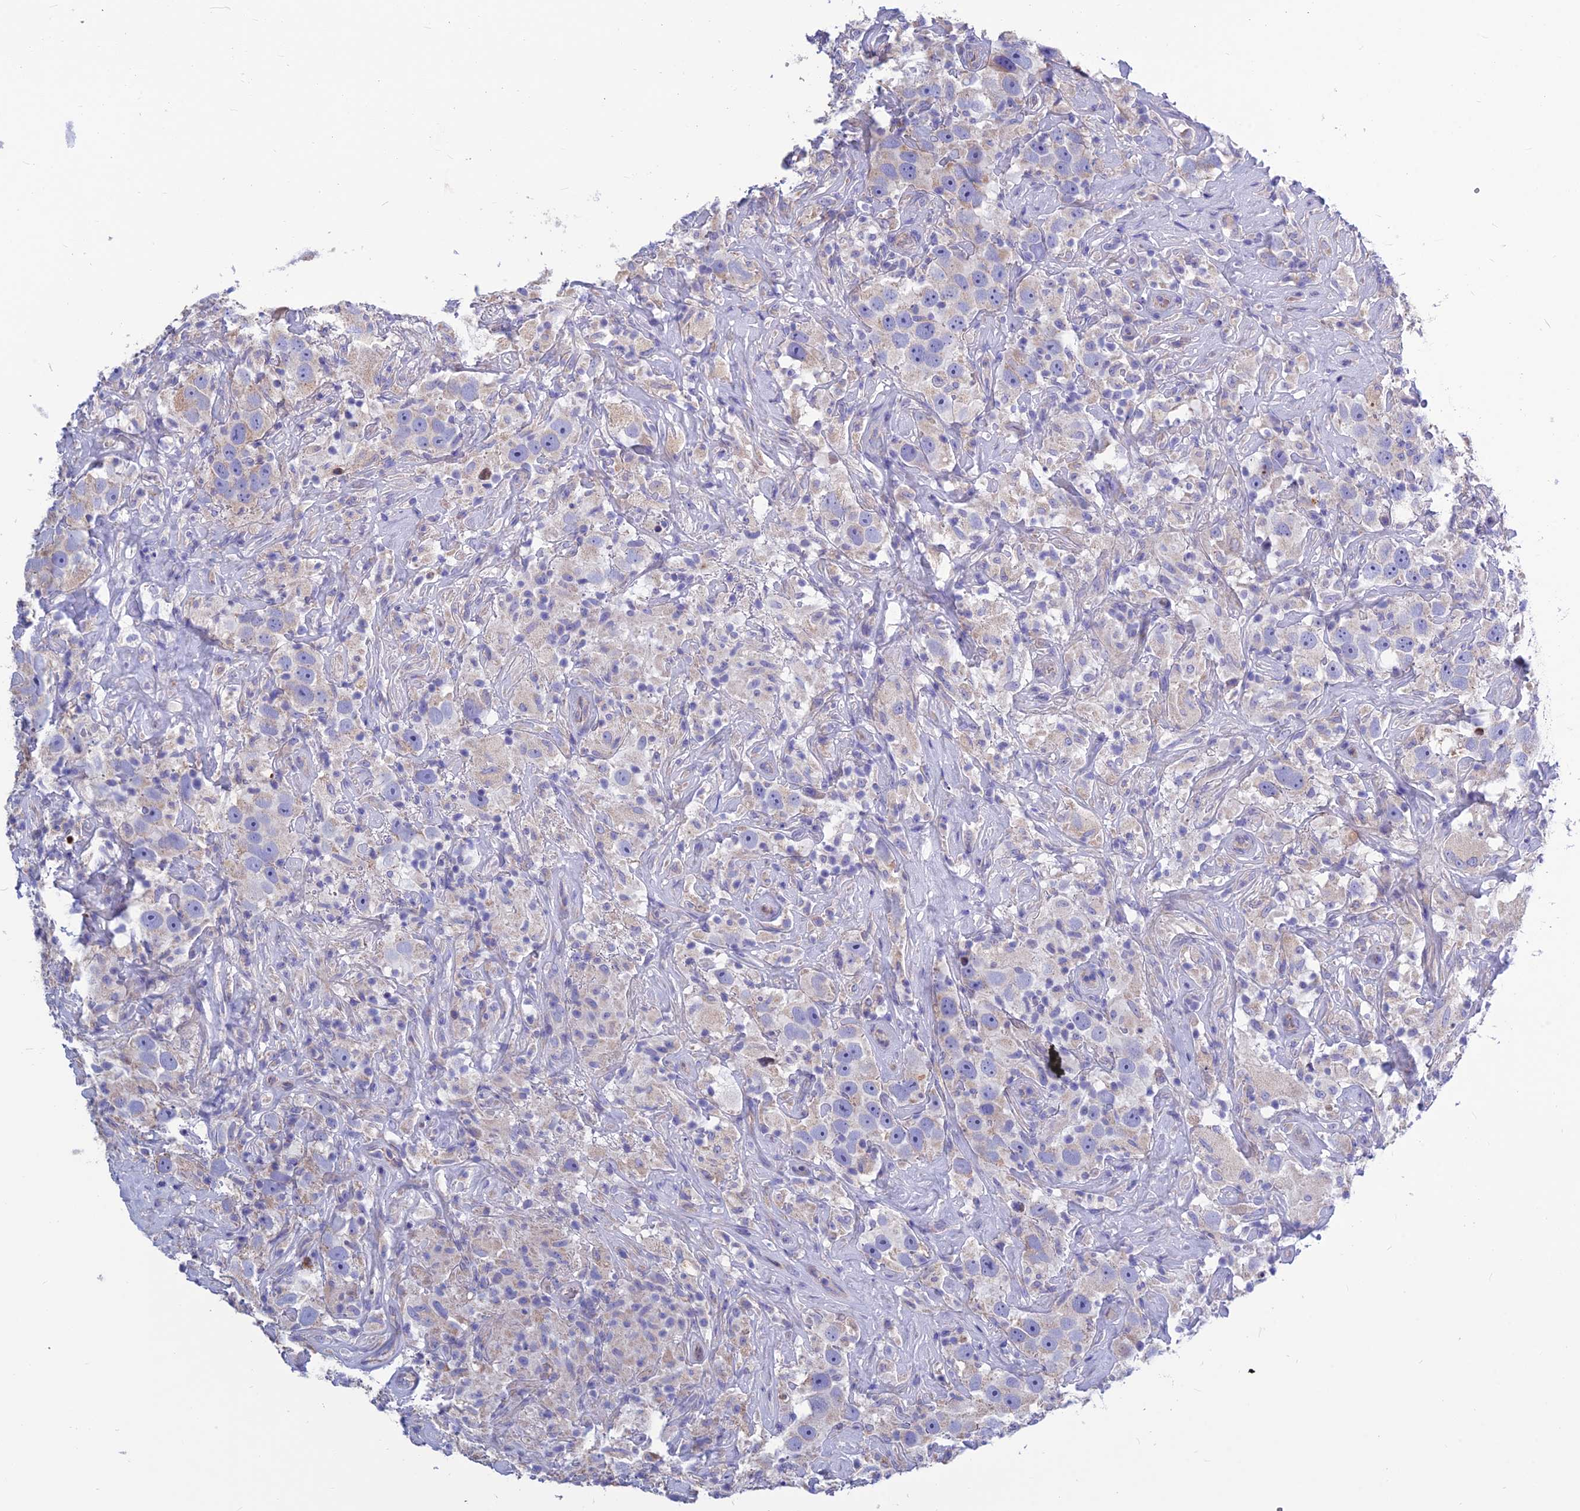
{"staining": {"intensity": "weak", "quantity": "25%-75%", "location": "cytoplasmic/membranous"}, "tissue": "testis cancer", "cell_type": "Tumor cells", "image_type": "cancer", "snomed": [{"axis": "morphology", "description": "Seminoma, NOS"}, {"axis": "topography", "description": "Testis"}], "caption": "Immunohistochemical staining of testis seminoma demonstrates low levels of weak cytoplasmic/membranous expression in approximately 25%-75% of tumor cells.", "gene": "BHMT2", "patient": {"sex": "male", "age": 49}}